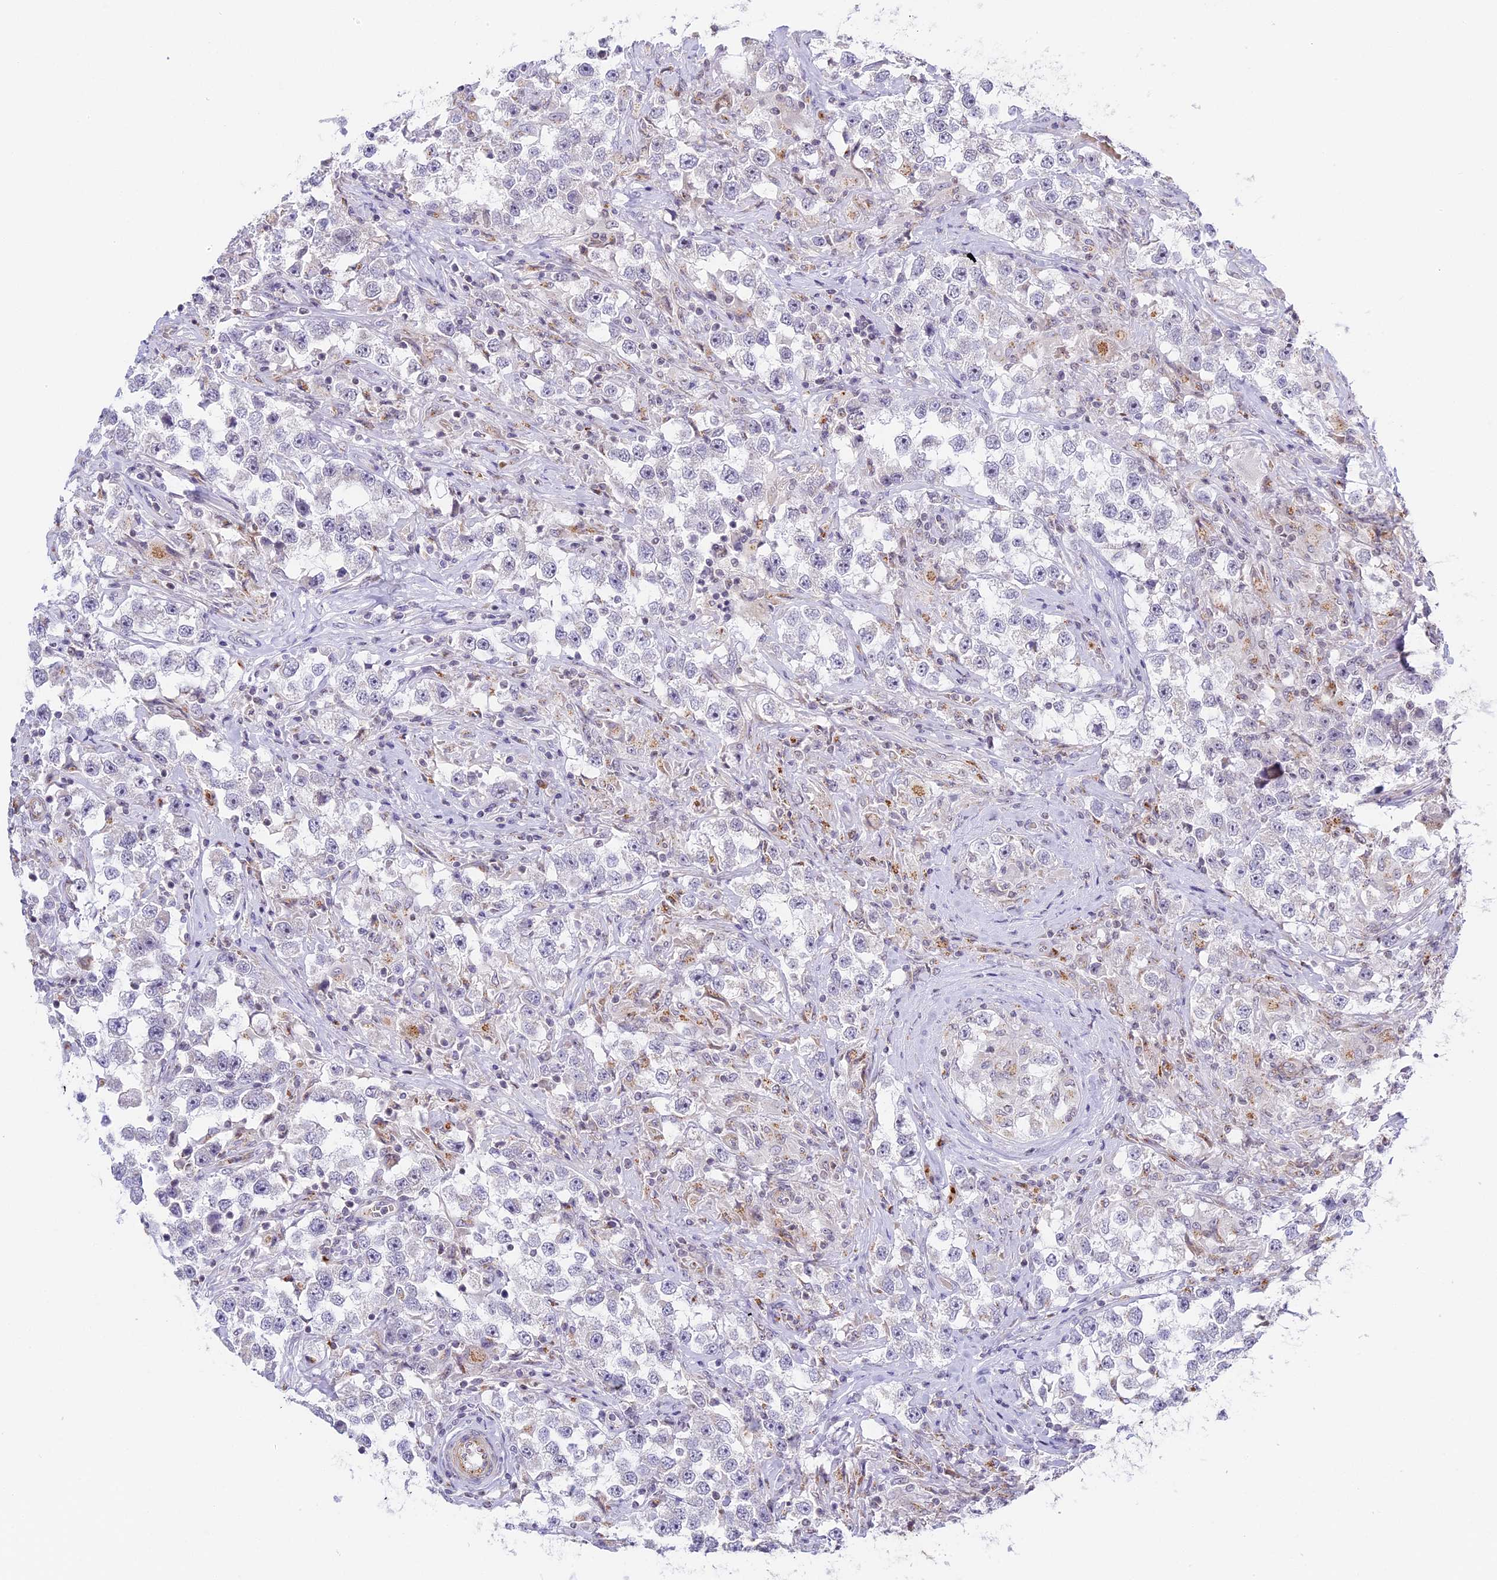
{"staining": {"intensity": "negative", "quantity": "none", "location": "none"}, "tissue": "testis cancer", "cell_type": "Tumor cells", "image_type": "cancer", "snomed": [{"axis": "morphology", "description": "Seminoma, NOS"}, {"axis": "topography", "description": "Testis"}], "caption": "Immunohistochemistry of testis seminoma exhibits no expression in tumor cells.", "gene": "HEATR5B", "patient": {"sex": "male", "age": 46}}